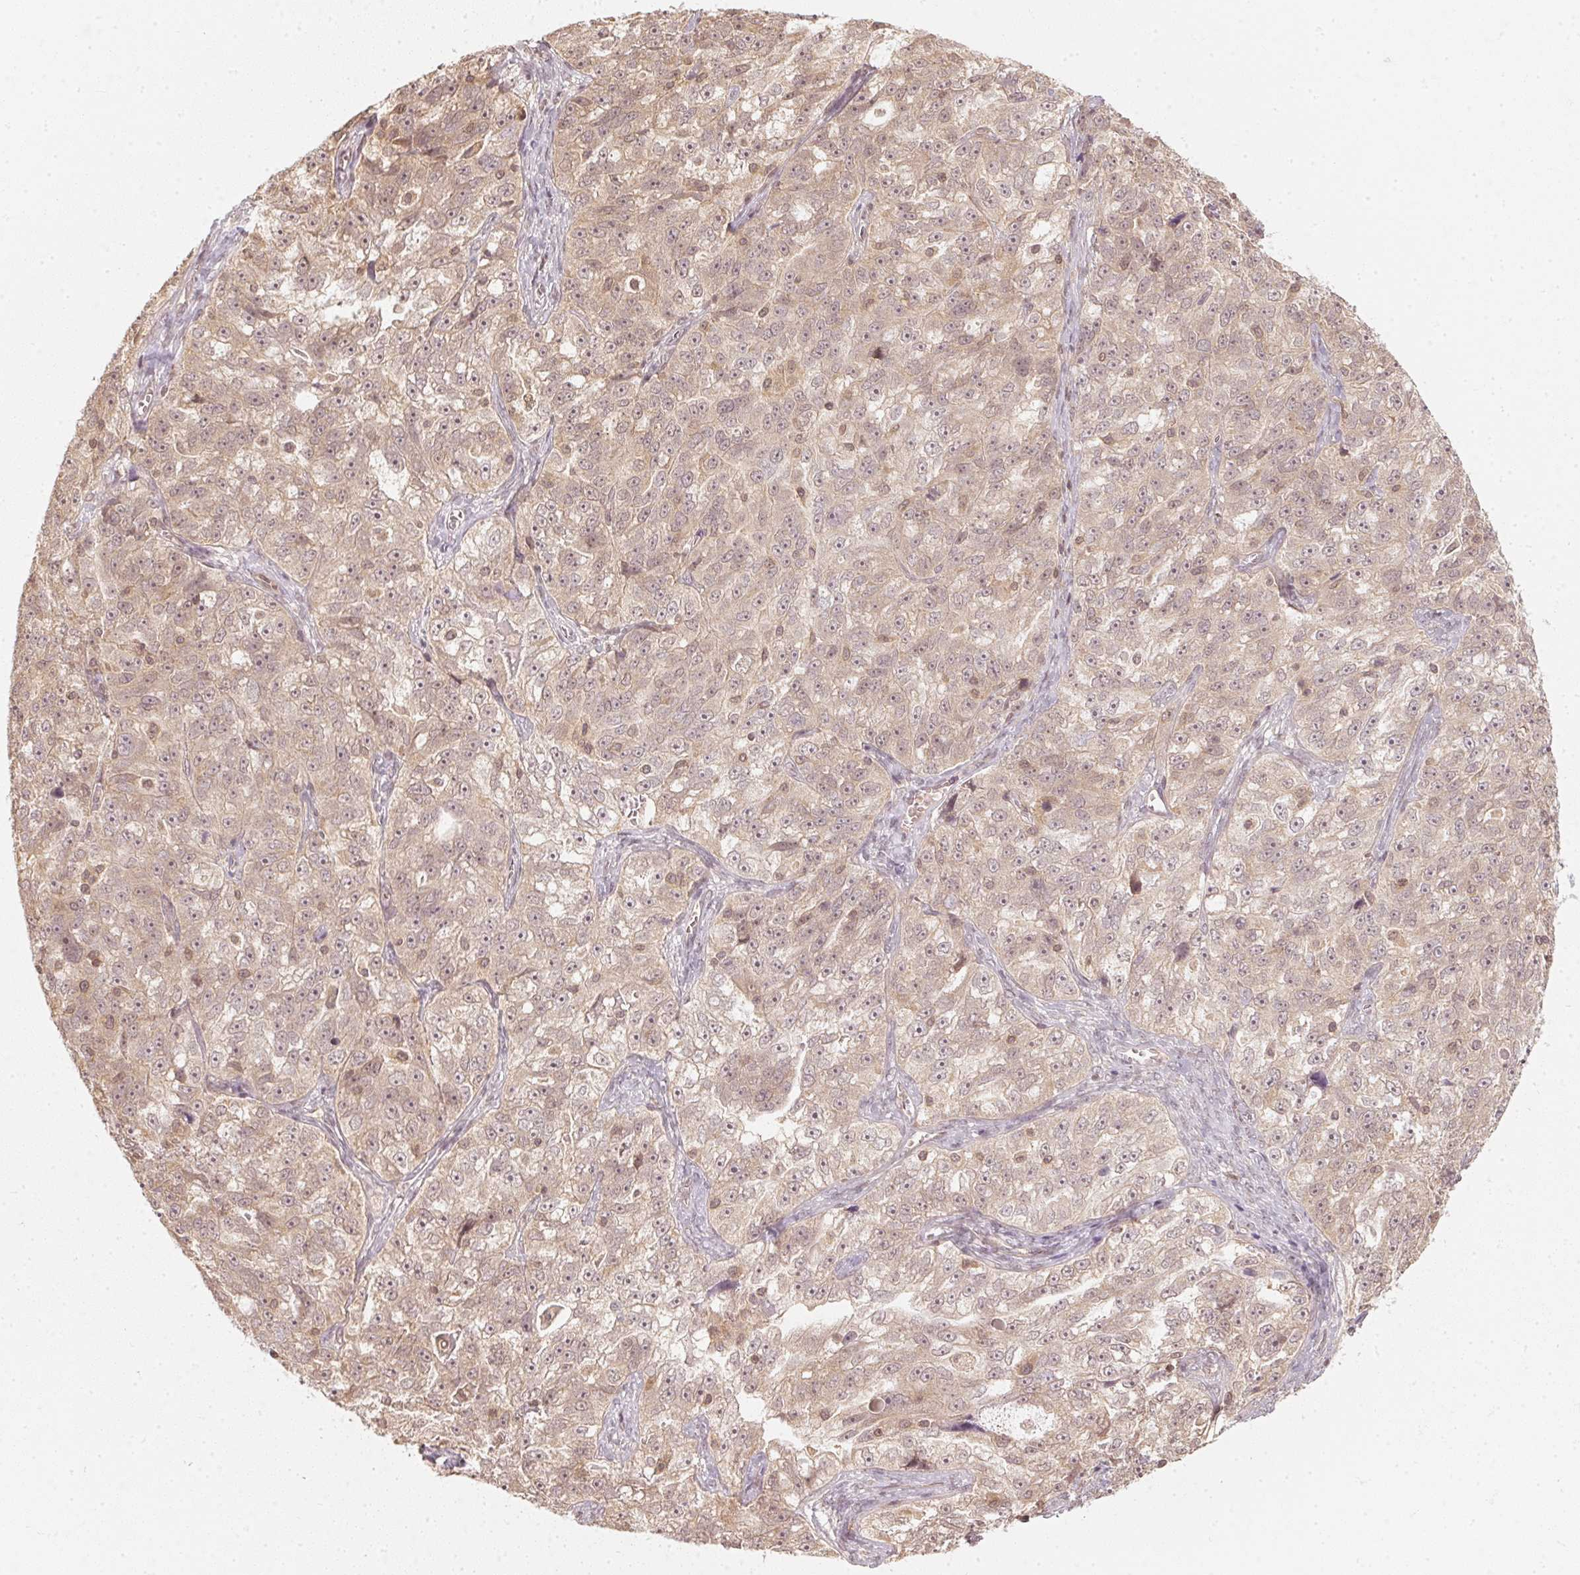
{"staining": {"intensity": "weak", "quantity": ">75%", "location": "cytoplasmic/membranous,nuclear"}, "tissue": "ovarian cancer", "cell_type": "Tumor cells", "image_type": "cancer", "snomed": [{"axis": "morphology", "description": "Cystadenocarcinoma, serous, NOS"}, {"axis": "topography", "description": "Ovary"}], "caption": "Tumor cells exhibit low levels of weak cytoplasmic/membranous and nuclear expression in approximately >75% of cells in ovarian cancer. The protein is shown in brown color, while the nuclei are stained blue.", "gene": "UBE2L3", "patient": {"sex": "female", "age": 51}}